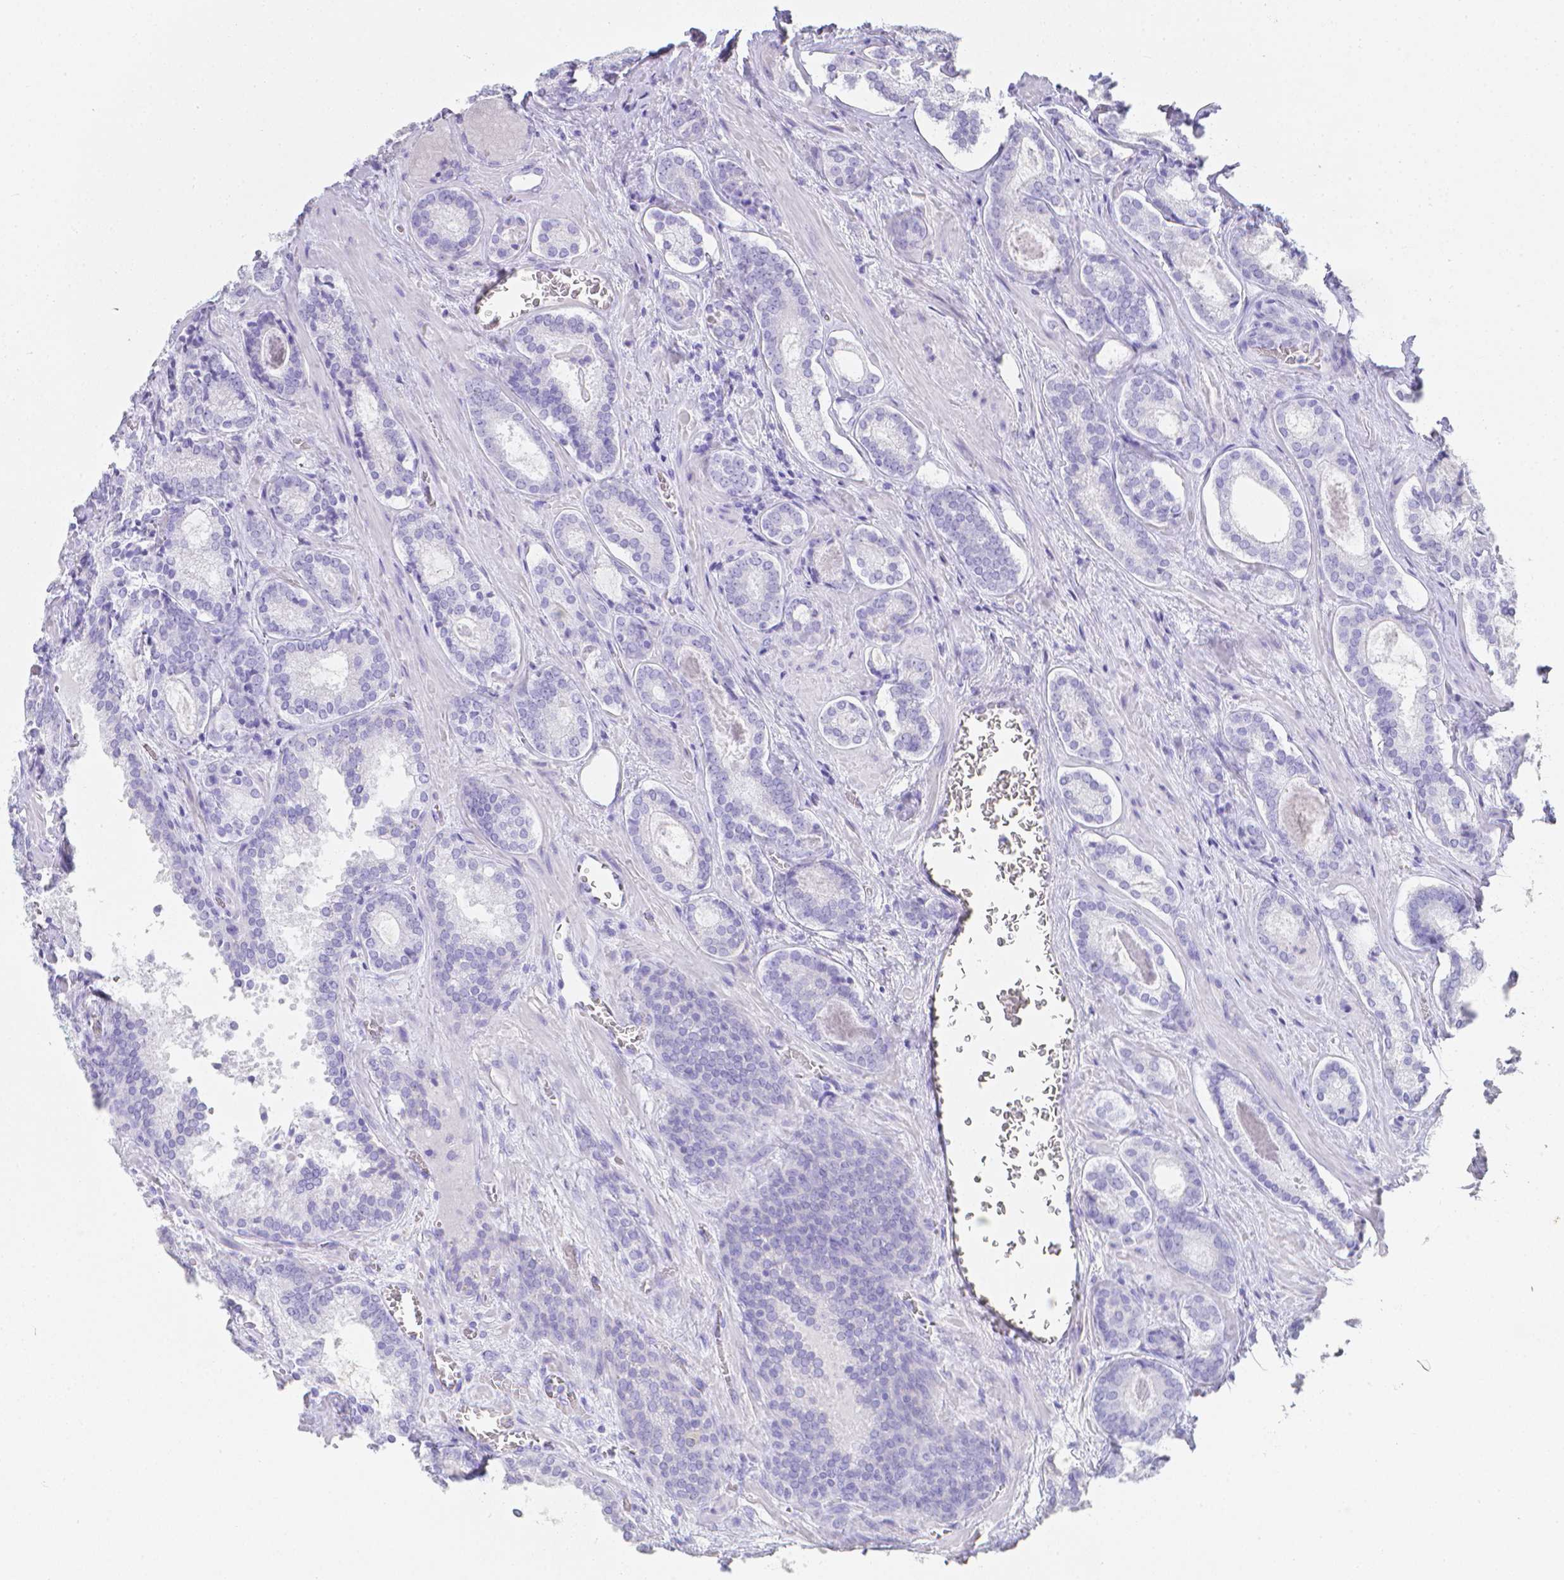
{"staining": {"intensity": "negative", "quantity": "none", "location": "none"}, "tissue": "prostate cancer", "cell_type": "Tumor cells", "image_type": "cancer", "snomed": [{"axis": "morphology", "description": "Adenocarcinoma, Low grade"}, {"axis": "topography", "description": "Prostate"}], "caption": "Prostate cancer (adenocarcinoma (low-grade)) was stained to show a protein in brown. There is no significant expression in tumor cells.", "gene": "LGALS4", "patient": {"sex": "male", "age": 62}}